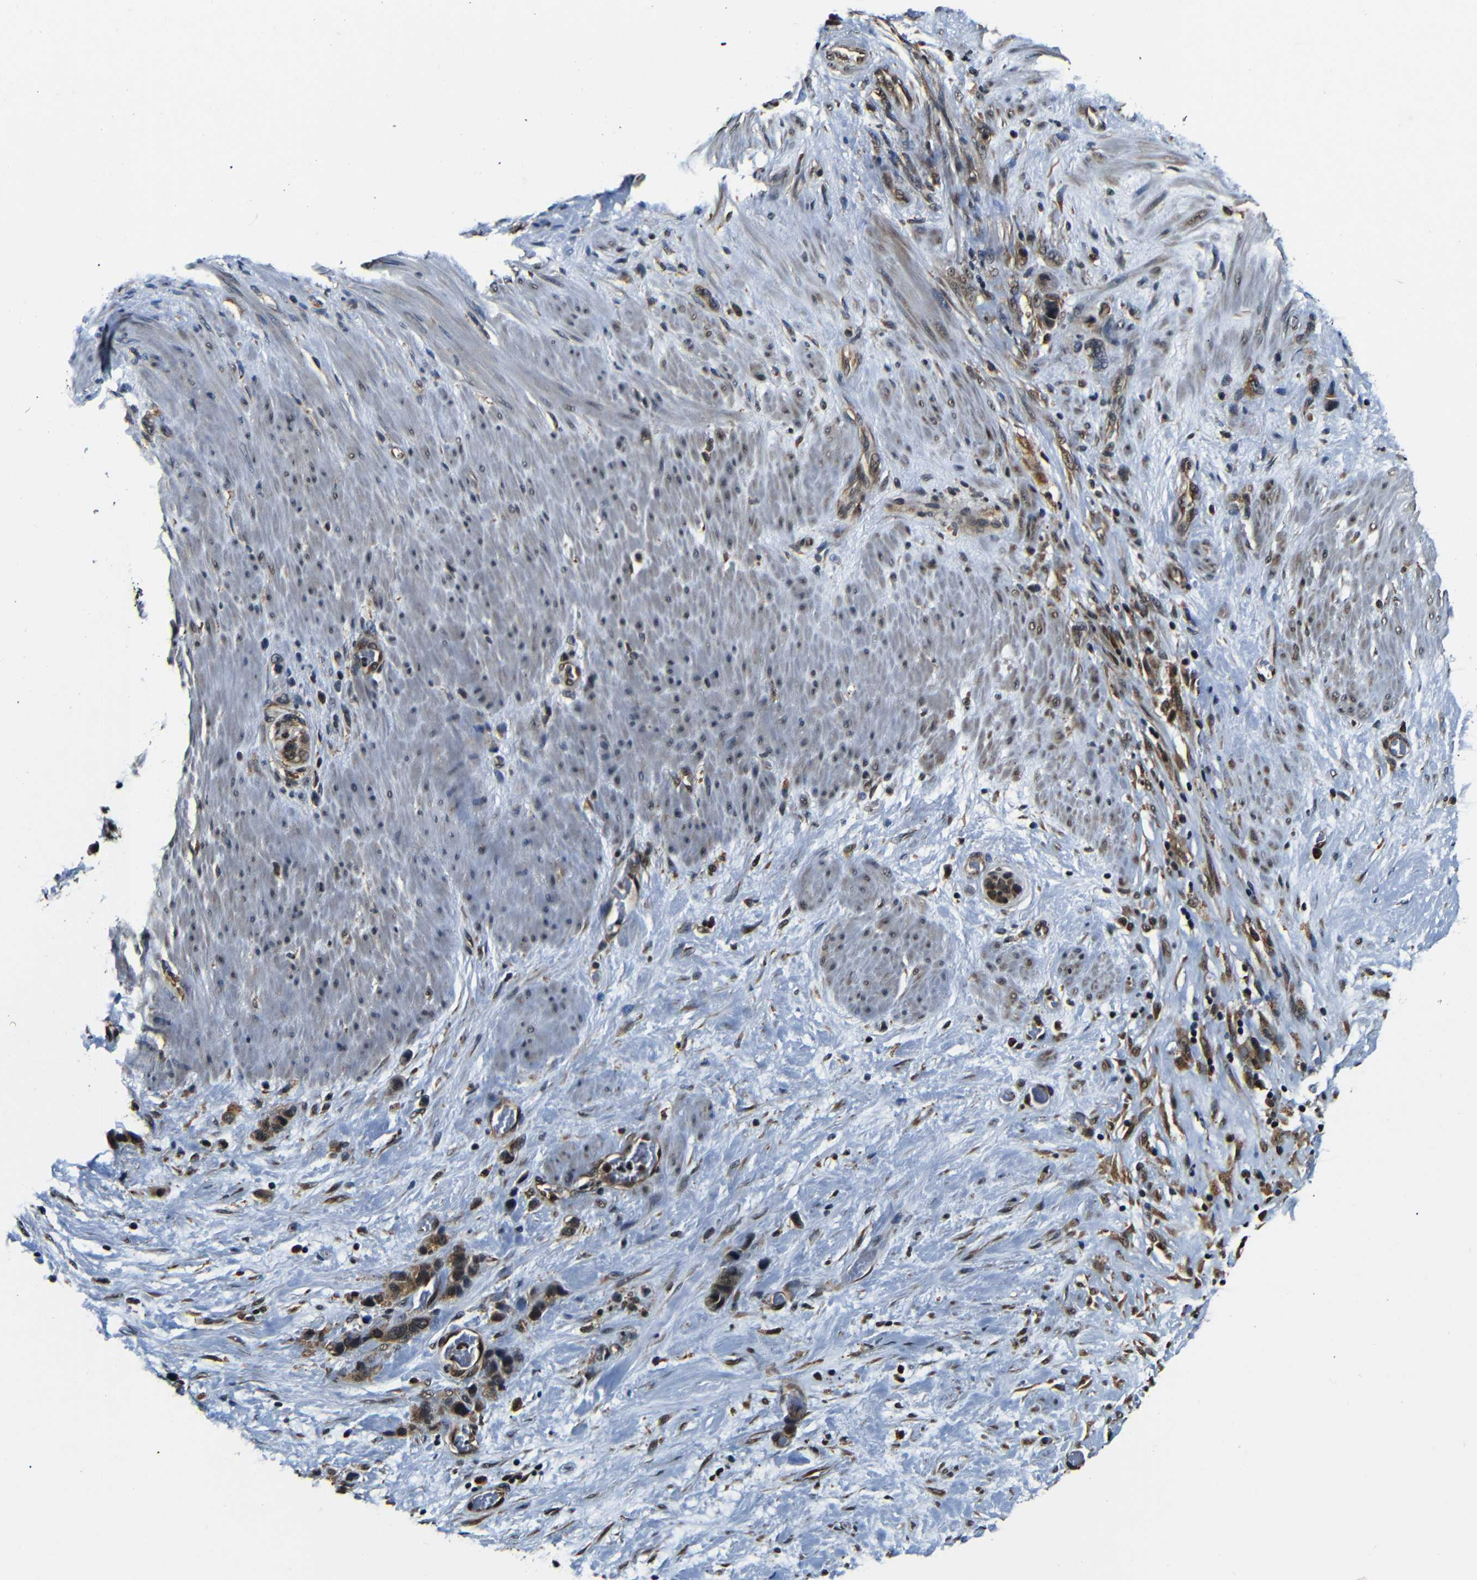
{"staining": {"intensity": "moderate", "quantity": ">75%", "location": "cytoplasmic/membranous,nuclear"}, "tissue": "stomach cancer", "cell_type": "Tumor cells", "image_type": "cancer", "snomed": [{"axis": "morphology", "description": "Adenocarcinoma, NOS"}, {"axis": "morphology", "description": "Adenocarcinoma, High grade"}, {"axis": "topography", "description": "Stomach, upper"}, {"axis": "topography", "description": "Stomach, lower"}], "caption": "Protein expression by IHC displays moderate cytoplasmic/membranous and nuclear positivity in approximately >75% of tumor cells in stomach cancer.", "gene": "NCBP3", "patient": {"sex": "female", "age": 65}}